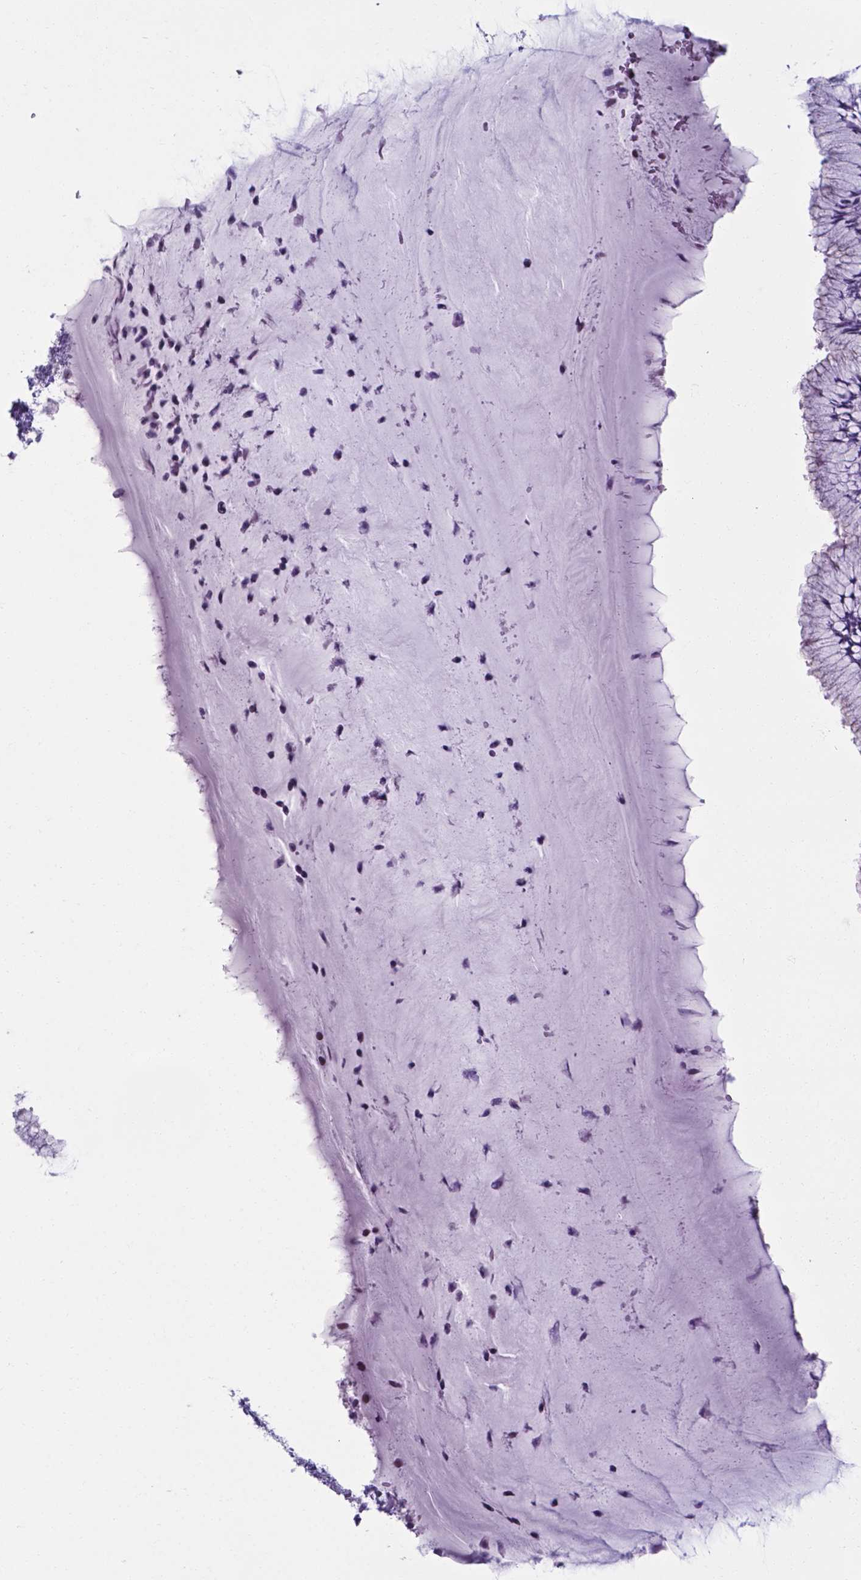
{"staining": {"intensity": "negative", "quantity": "none", "location": "none"}, "tissue": "cervix", "cell_type": "Glandular cells", "image_type": "normal", "snomed": [{"axis": "morphology", "description": "Normal tissue, NOS"}, {"axis": "topography", "description": "Cervix"}], "caption": "Glandular cells show no significant protein staining in unremarkable cervix. The staining was performed using DAB (3,3'-diaminobenzidine) to visualize the protein expression in brown, while the nuclei were stained in blue with hematoxylin (Magnification: 20x).", "gene": "AP5B1", "patient": {"sex": "female", "age": 37}}